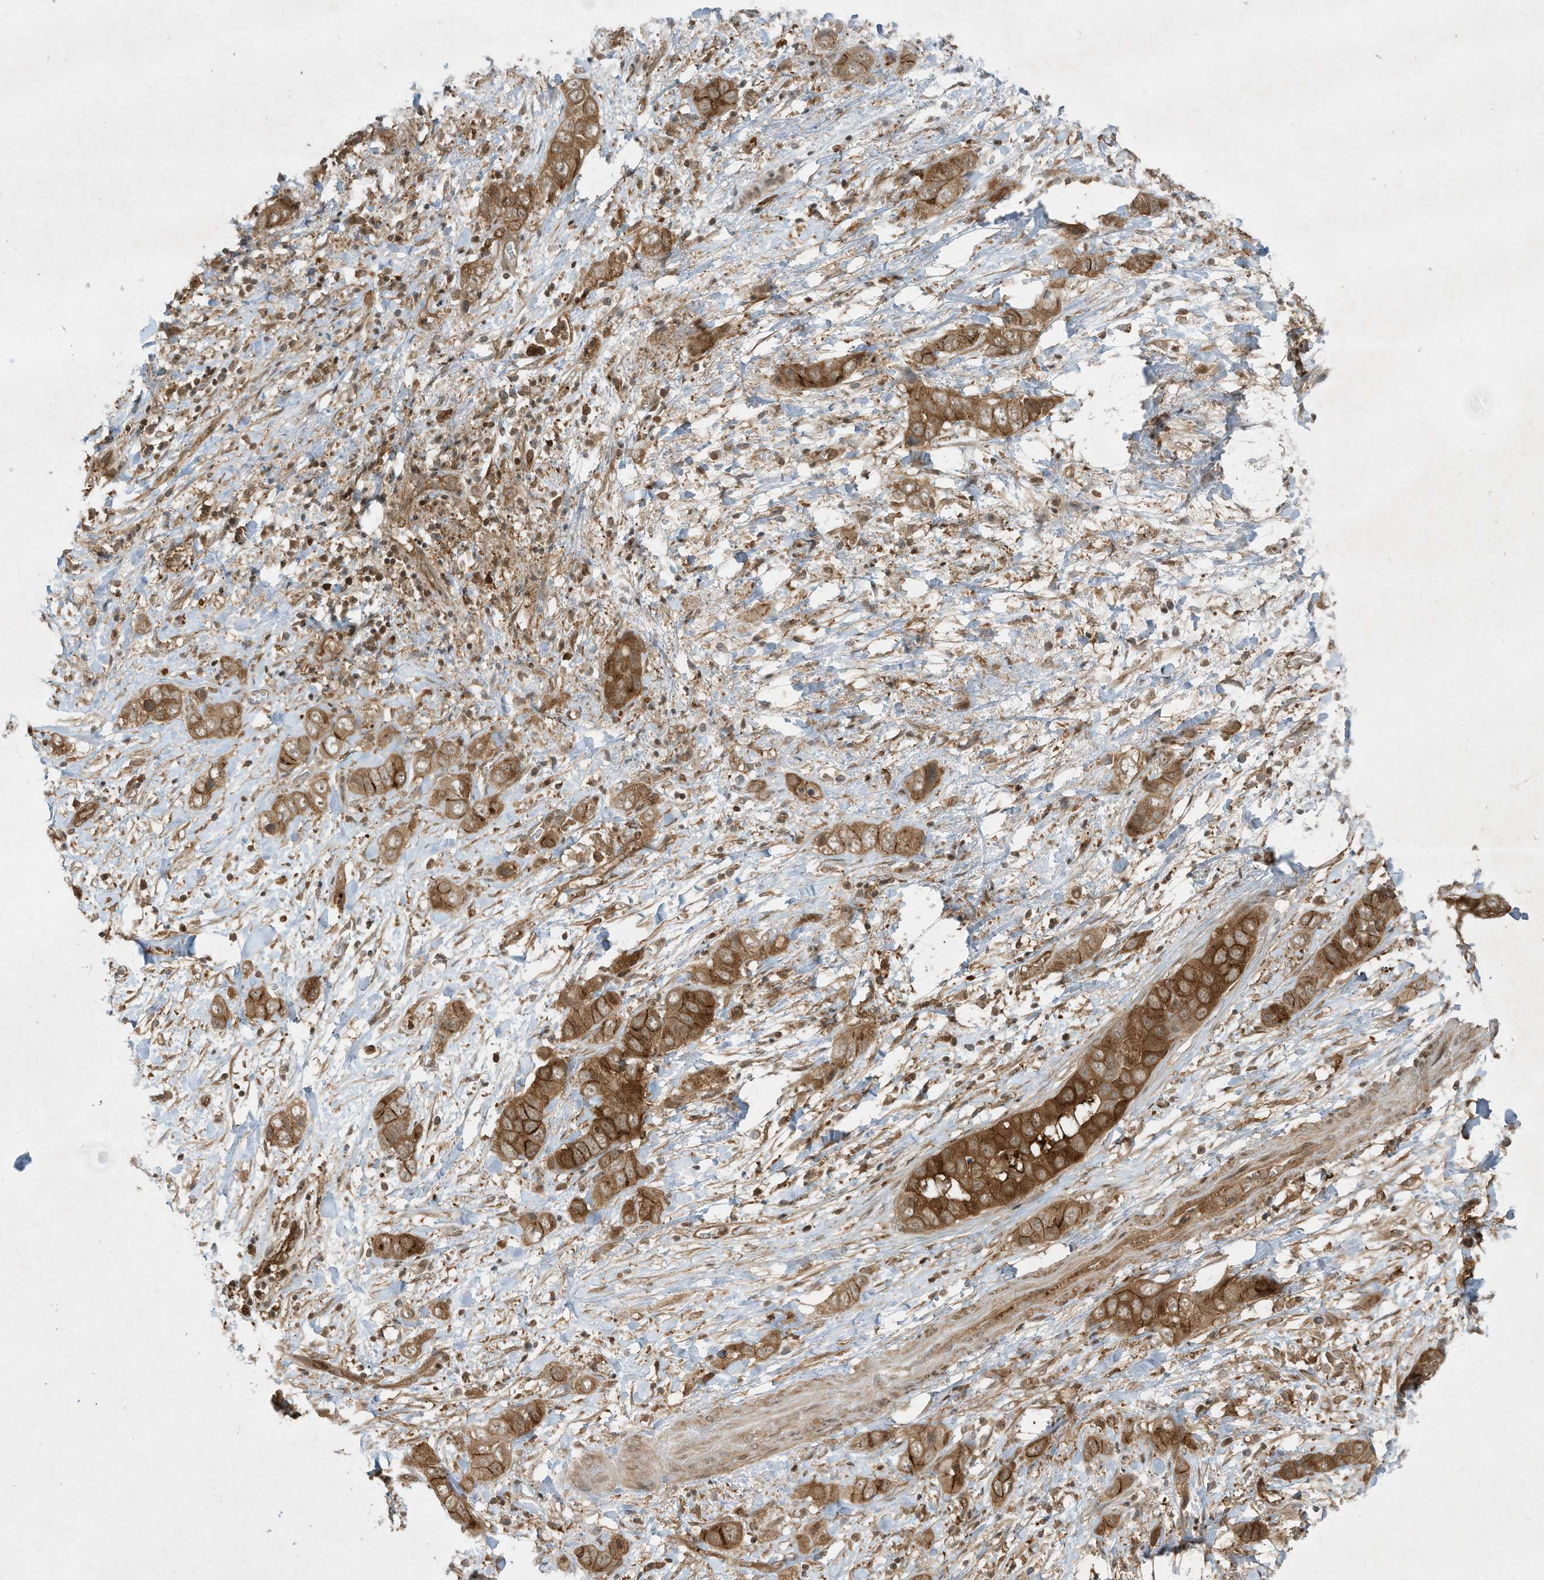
{"staining": {"intensity": "strong", "quantity": ">75%", "location": "cytoplasmic/membranous"}, "tissue": "liver cancer", "cell_type": "Tumor cells", "image_type": "cancer", "snomed": [{"axis": "morphology", "description": "Cholangiocarcinoma"}, {"axis": "topography", "description": "Liver"}], "caption": "IHC (DAB (3,3'-diaminobenzidine)) staining of cholangiocarcinoma (liver) shows strong cytoplasmic/membranous protein staining in approximately >75% of tumor cells. (DAB (3,3'-diaminobenzidine) = brown stain, brightfield microscopy at high magnification).", "gene": "CERT1", "patient": {"sex": "female", "age": 52}}